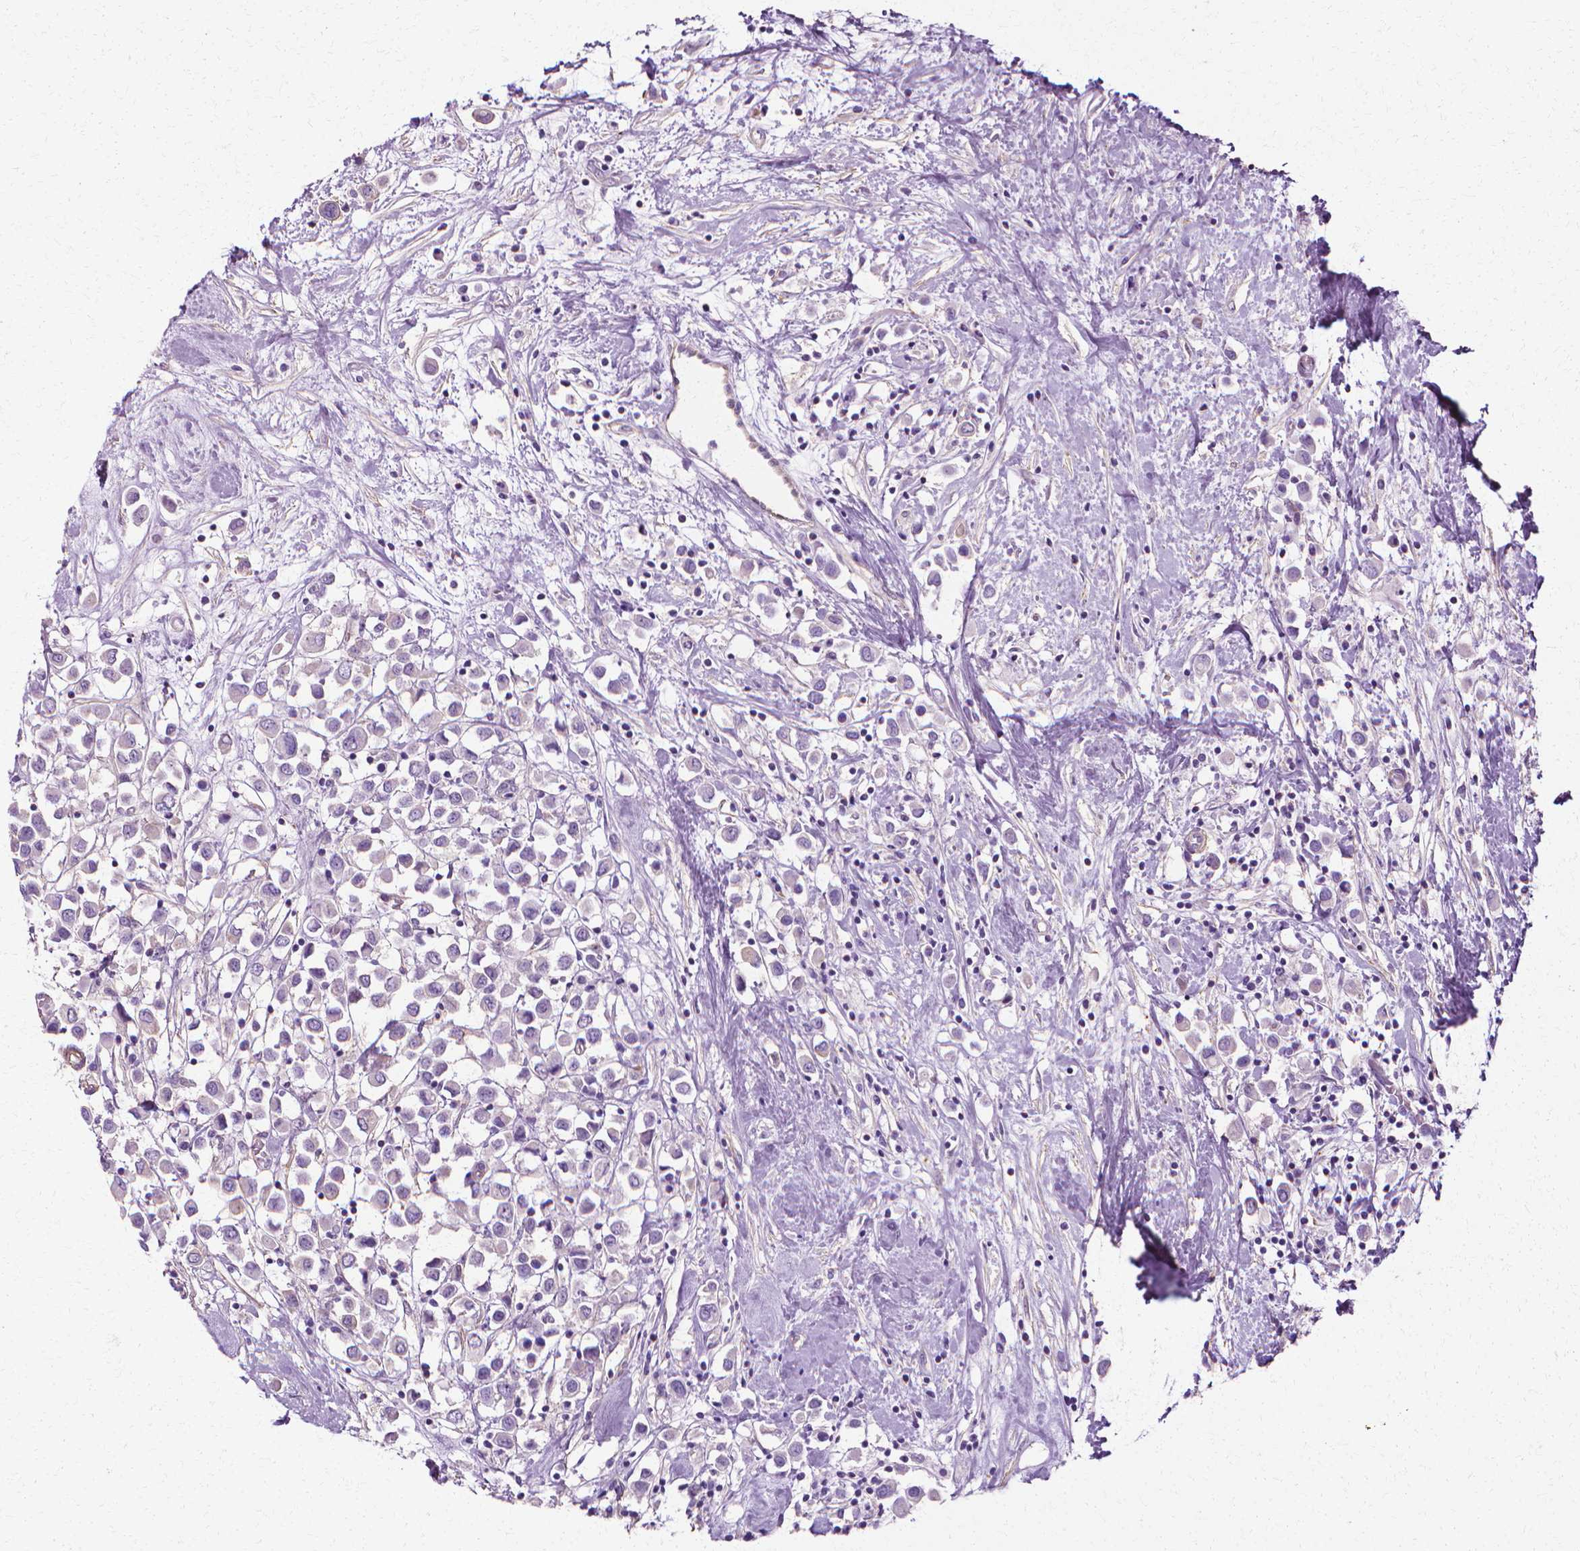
{"staining": {"intensity": "negative", "quantity": "none", "location": "none"}, "tissue": "breast cancer", "cell_type": "Tumor cells", "image_type": "cancer", "snomed": [{"axis": "morphology", "description": "Duct carcinoma"}, {"axis": "topography", "description": "Breast"}], "caption": "This photomicrograph is of breast infiltrating ductal carcinoma stained with immunohistochemistry to label a protein in brown with the nuclei are counter-stained blue. There is no positivity in tumor cells.", "gene": "CFAP157", "patient": {"sex": "female", "age": 61}}